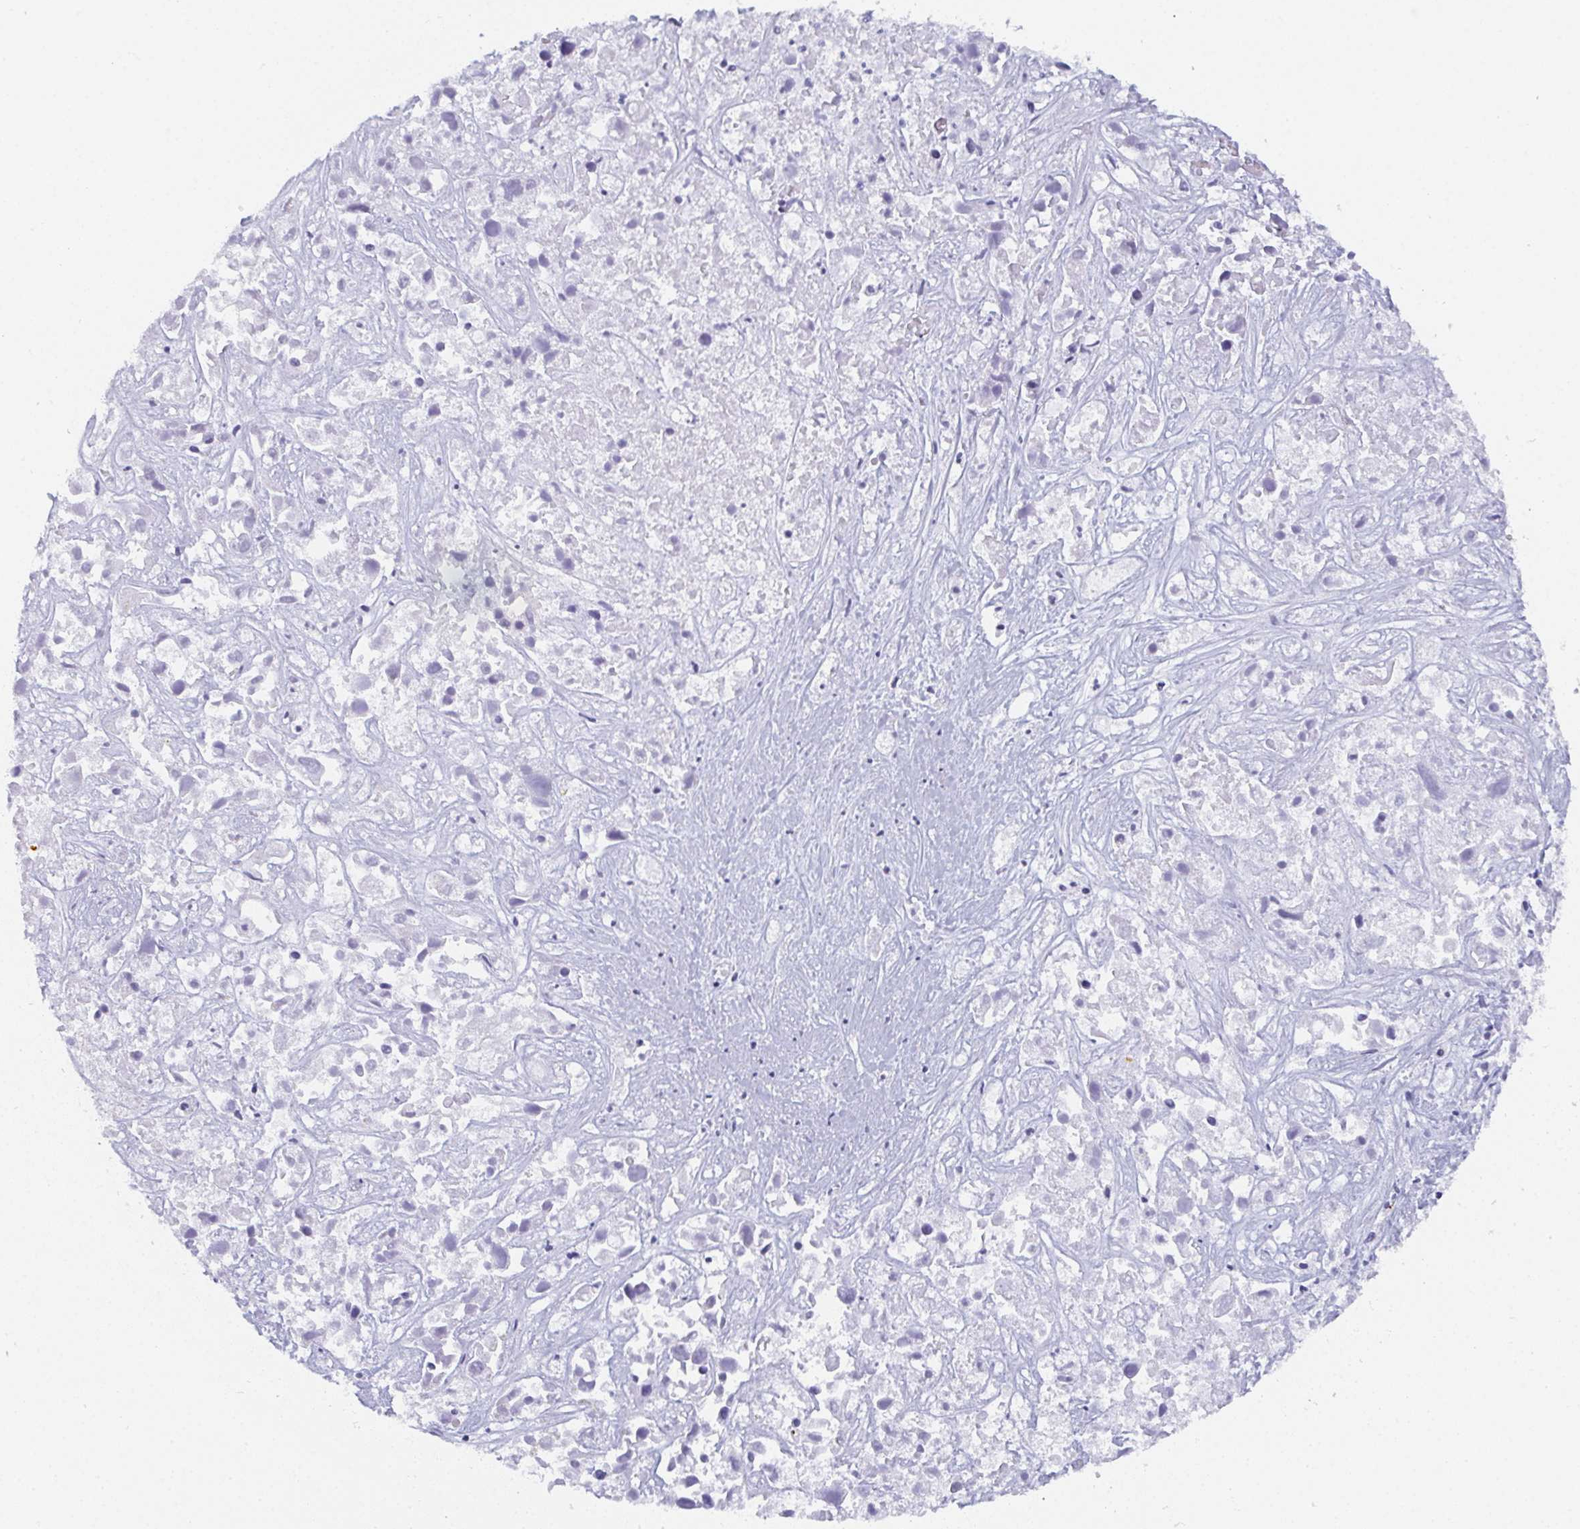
{"staining": {"intensity": "negative", "quantity": "none", "location": "none"}, "tissue": "liver cancer", "cell_type": "Tumor cells", "image_type": "cancer", "snomed": [{"axis": "morphology", "description": "Cholangiocarcinoma"}, {"axis": "topography", "description": "Liver"}], "caption": "Tumor cells are negative for protein expression in human liver cancer.", "gene": "PYCR3", "patient": {"sex": "male", "age": 81}}